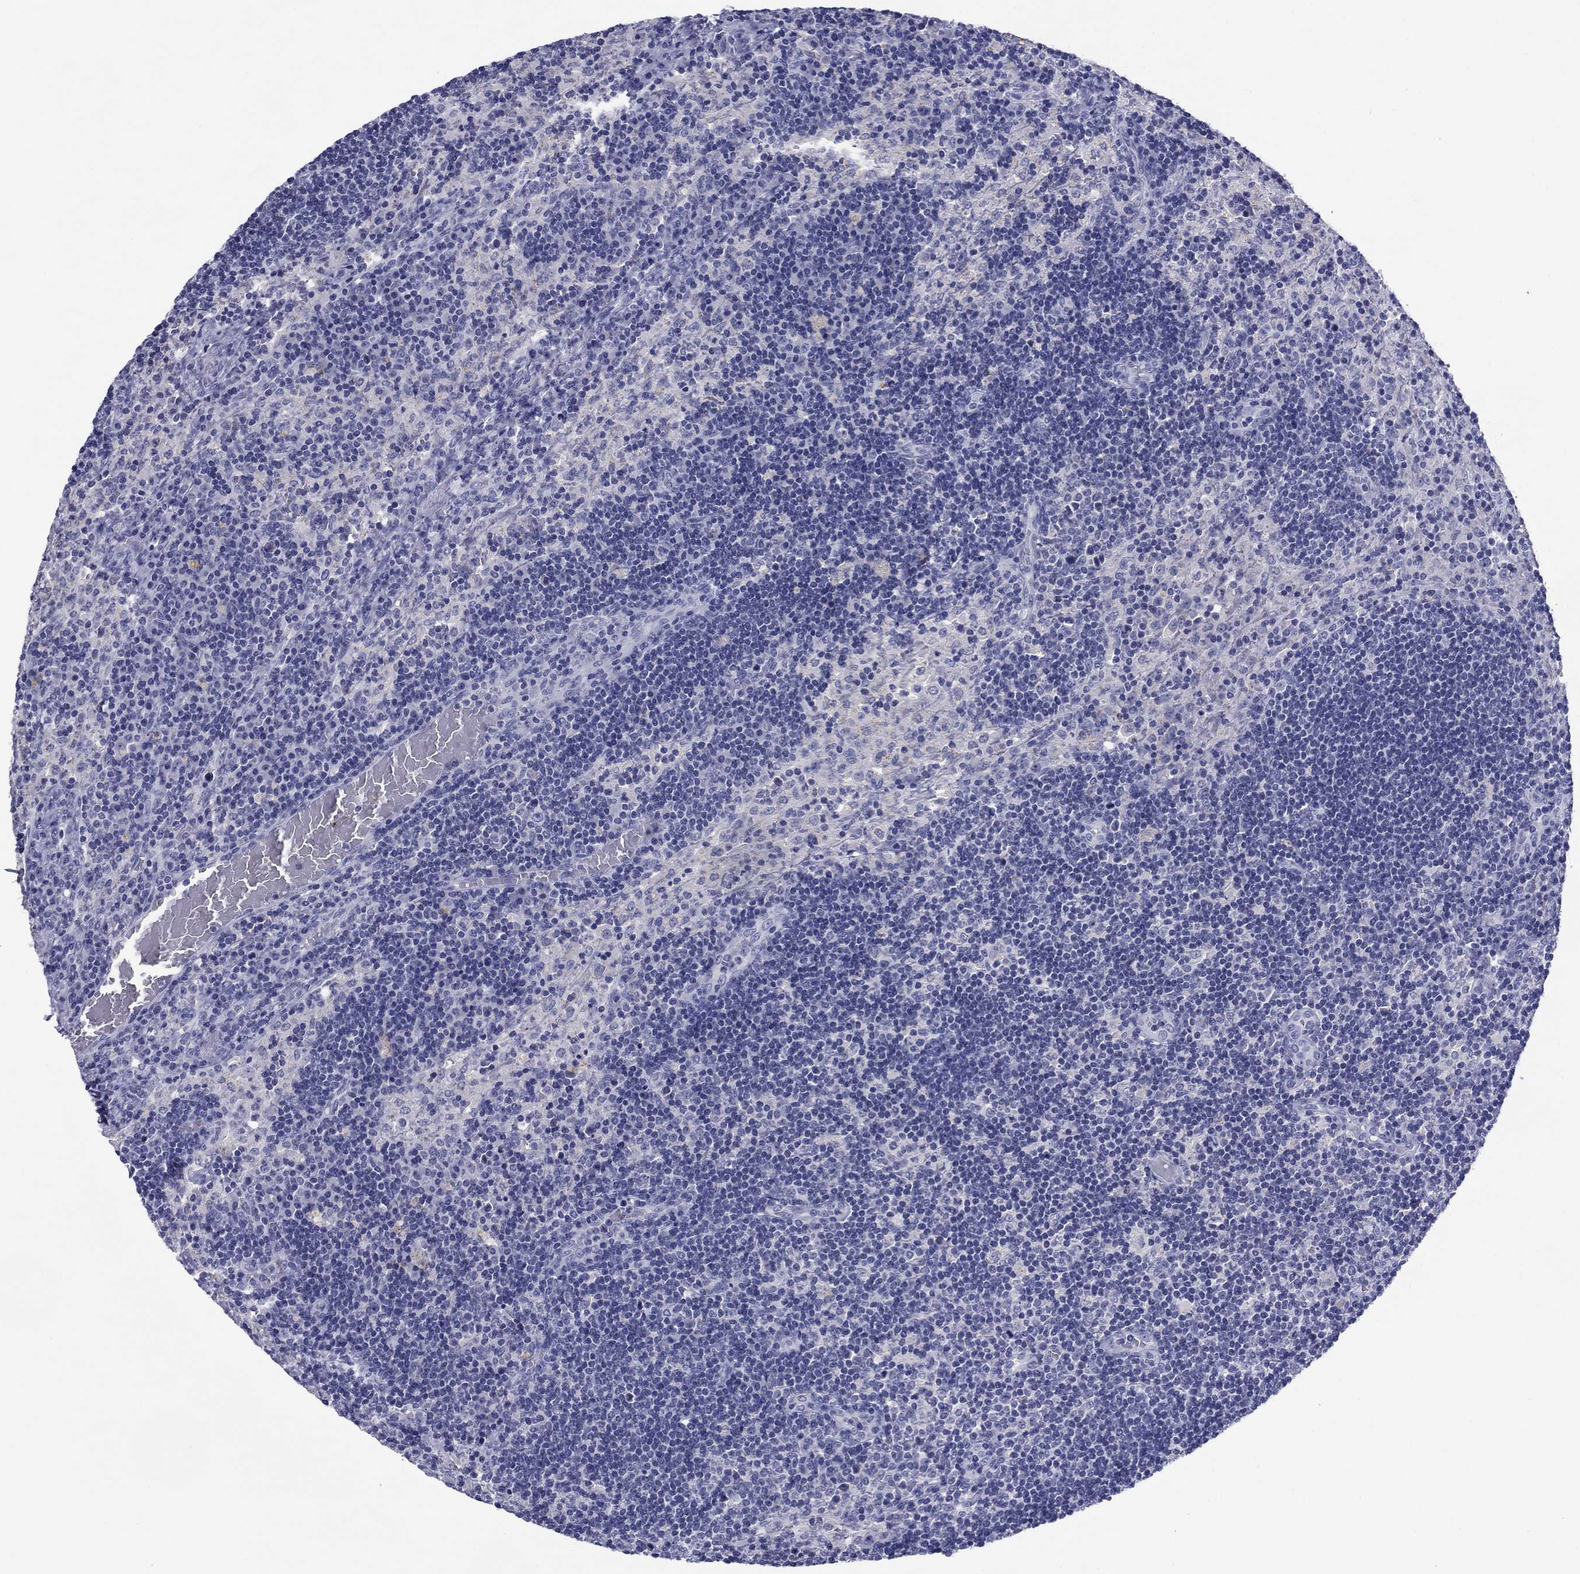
{"staining": {"intensity": "negative", "quantity": "none", "location": "none"}, "tissue": "lymph node", "cell_type": "Germinal center cells", "image_type": "normal", "snomed": [{"axis": "morphology", "description": "Normal tissue, NOS"}, {"axis": "topography", "description": "Lymph node"}], "caption": "DAB (3,3'-diaminobenzidine) immunohistochemical staining of benign lymph node exhibits no significant staining in germinal center cells.", "gene": "TCFL5", "patient": {"sex": "male", "age": 63}}